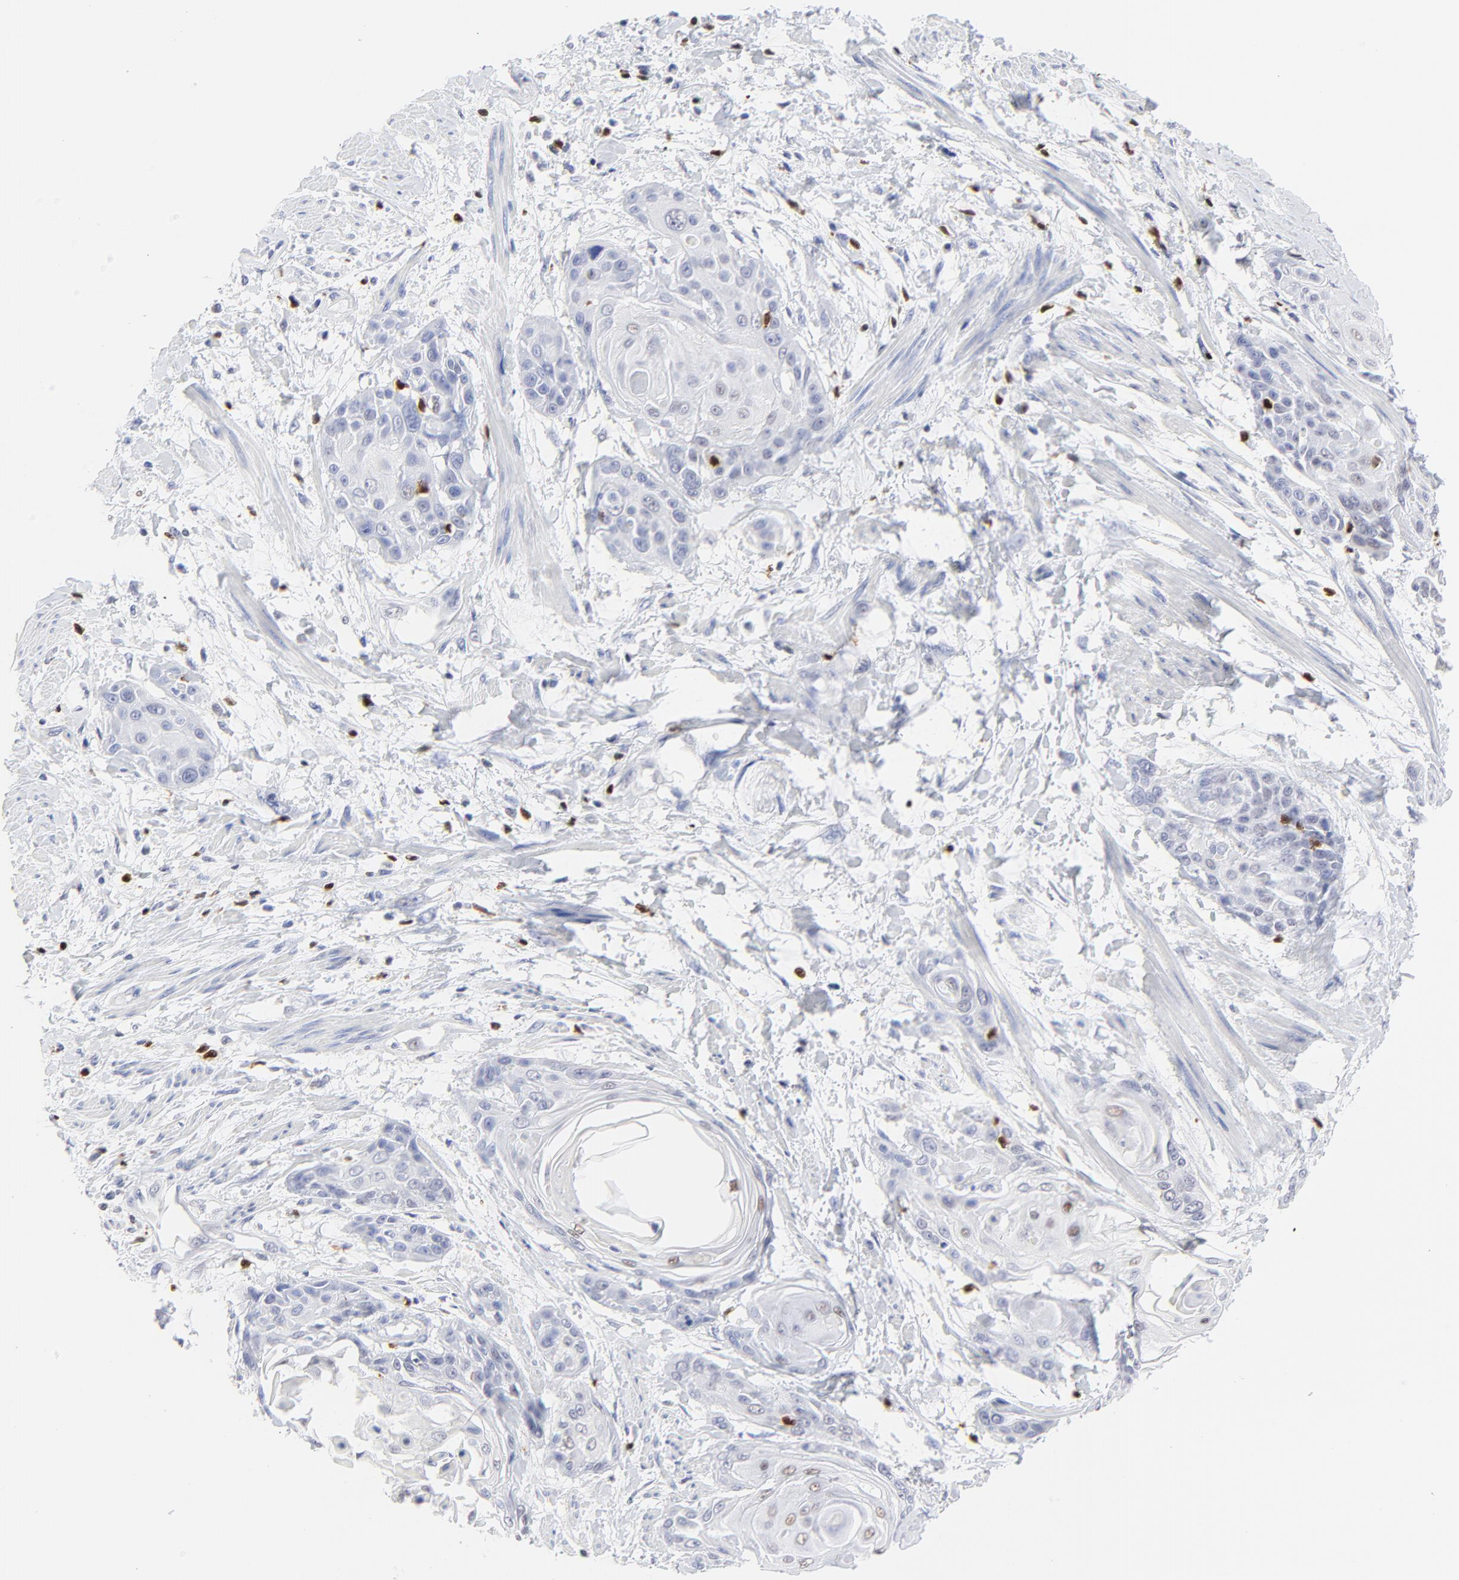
{"staining": {"intensity": "negative", "quantity": "none", "location": "none"}, "tissue": "cervical cancer", "cell_type": "Tumor cells", "image_type": "cancer", "snomed": [{"axis": "morphology", "description": "Squamous cell carcinoma, NOS"}, {"axis": "topography", "description": "Cervix"}], "caption": "Immunohistochemical staining of human cervical cancer (squamous cell carcinoma) shows no significant expression in tumor cells.", "gene": "ZAP70", "patient": {"sex": "female", "age": 57}}